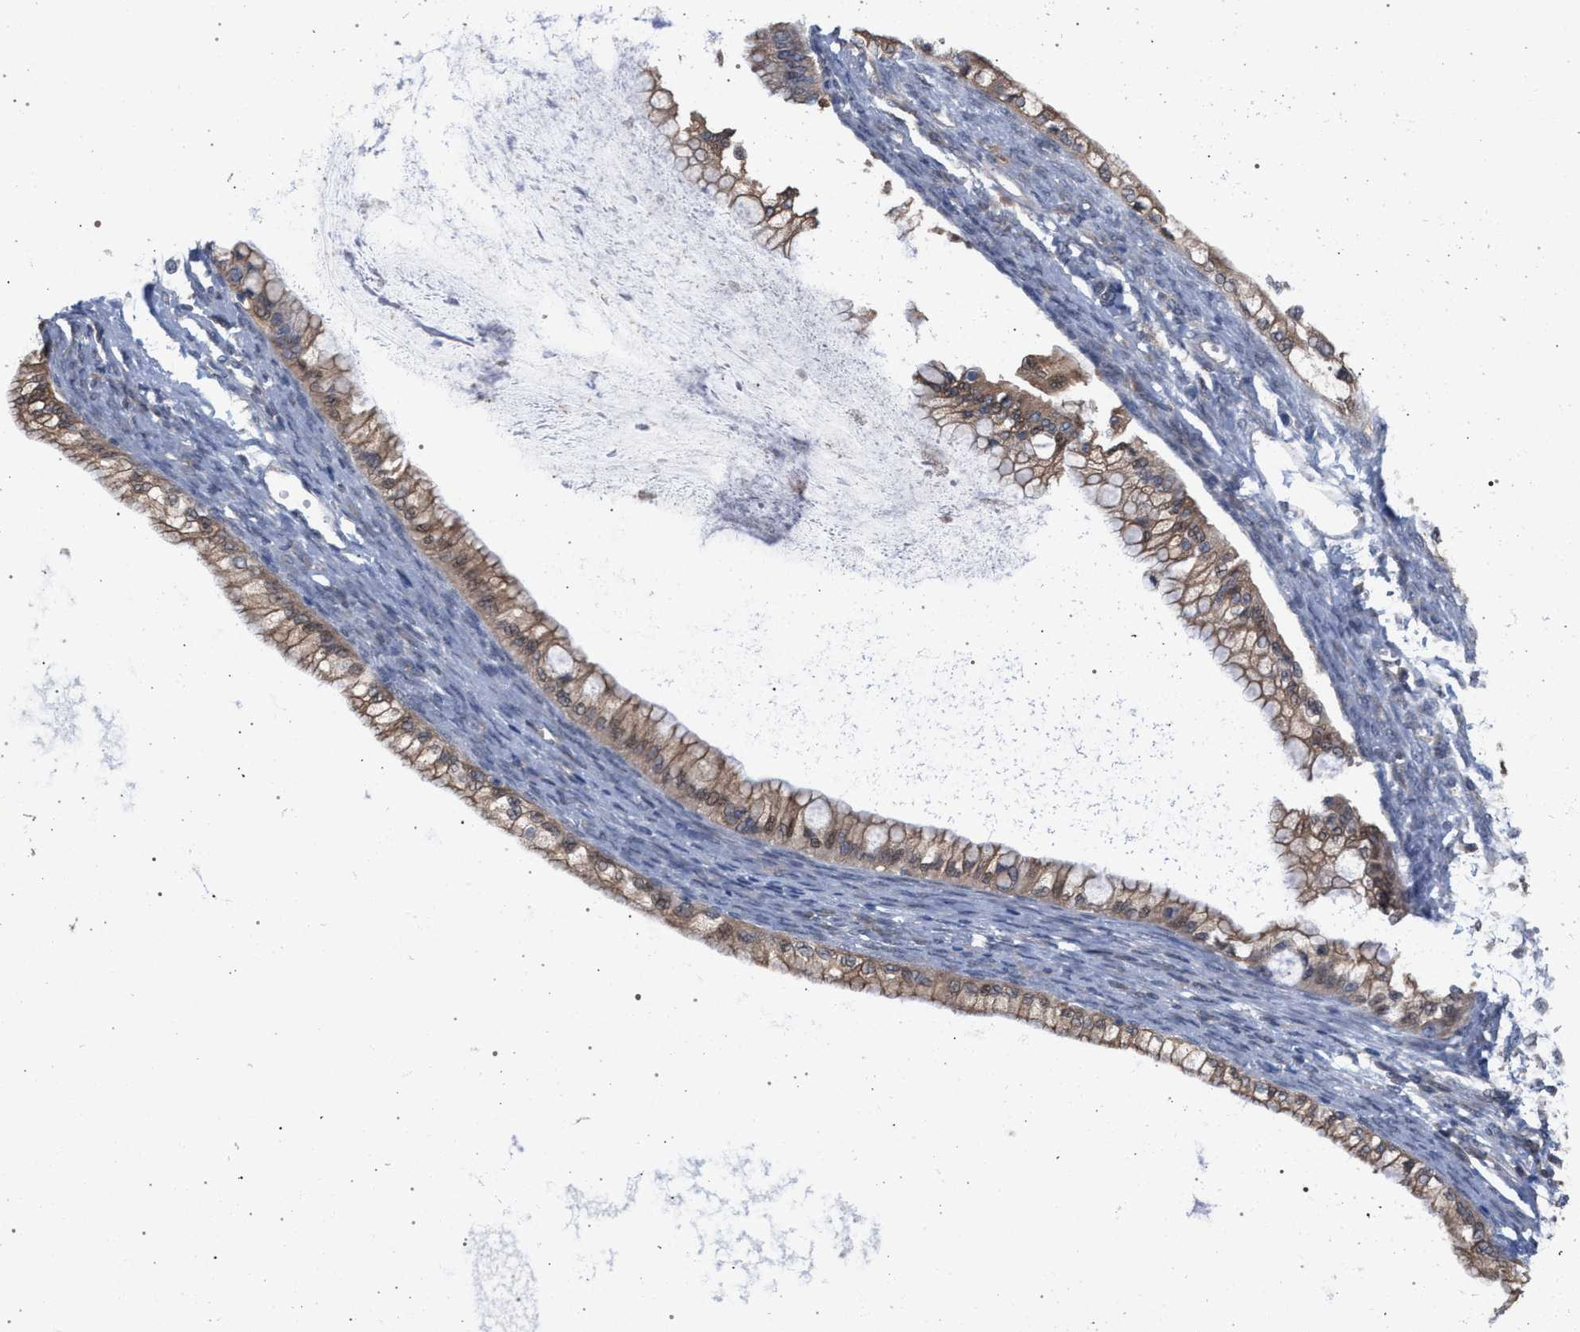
{"staining": {"intensity": "moderate", "quantity": ">75%", "location": "cytoplasmic/membranous"}, "tissue": "ovarian cancer", "cell_type": "Tumor cells", "image_type": "cancer", "snomed": [{"axis": "morphology", "description": "Cystadenocarcinoma, mucinous, NOS"}, {"axis": "topography", "description": "Ovary"}], "caption": "Immunohistochemical staining of human ovarian cancer (mucinous cystadenocarcinoma) exhibits medium levels of moderate cytoplasmic/membranous protein staining in about >75% of tumor cells.", "gene": "ARPC5L", "patient": {"sex": "female", "age": 57}}